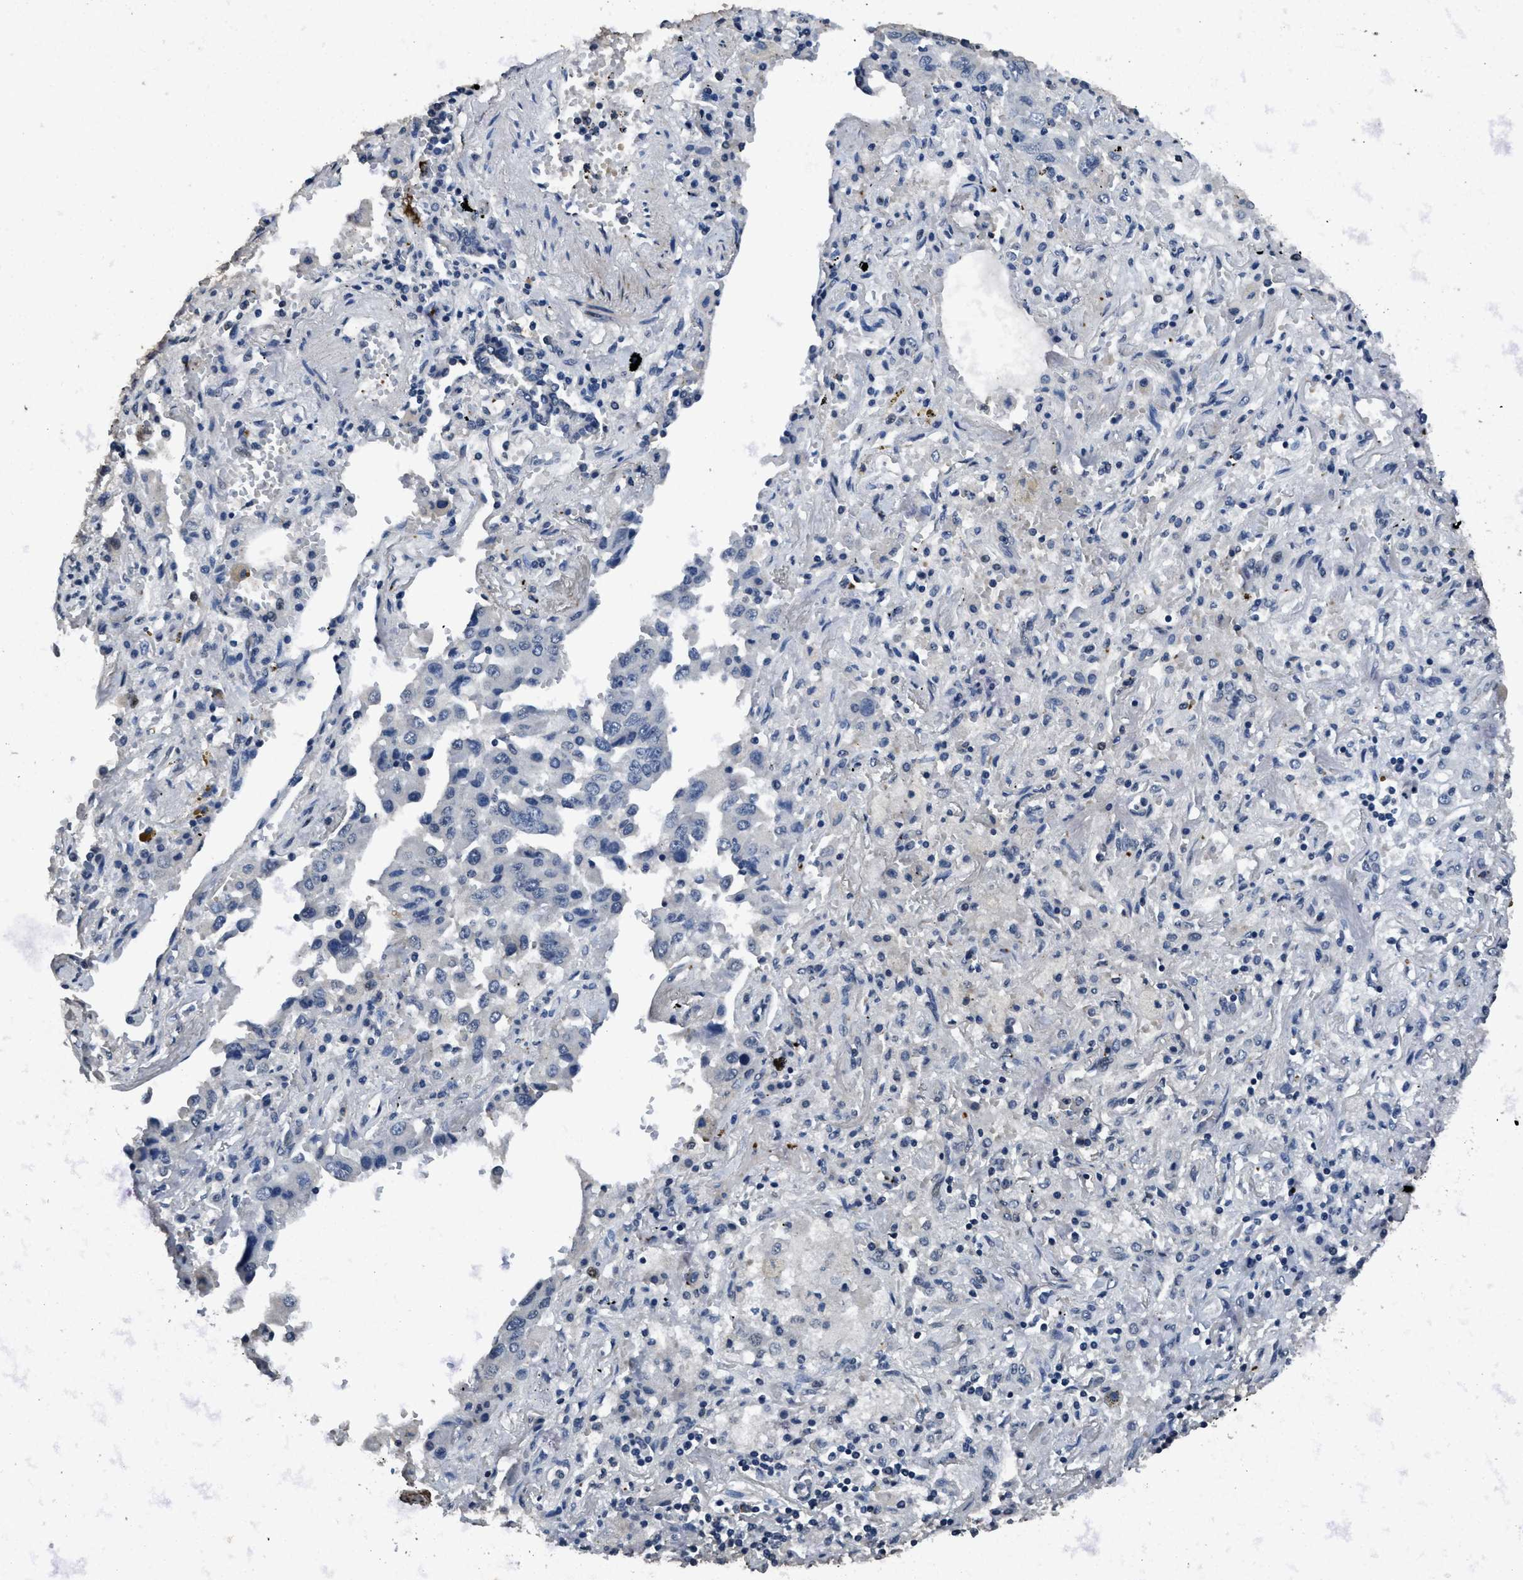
{"staining": {"intensity": "negative", "quantity": "none", "location": "none"}, "tissue": "lung cancer", "cell_type": "Tumor cells", "image_type": "cancer", "snomed": [{"axis": "morphology", "description": "Adenocarcinoma, NOS"}, {"axis": "topography", "description": "Lung"}], "caption": "High power microscopy micrograph of an immunohistochemistry (IHC) photomicrograph of adenocarcinoma (lung), revealing no significant positivity in tumor cells.", "gene": "ITGA2B", "patient": {"sex": "female", "age": 65}}